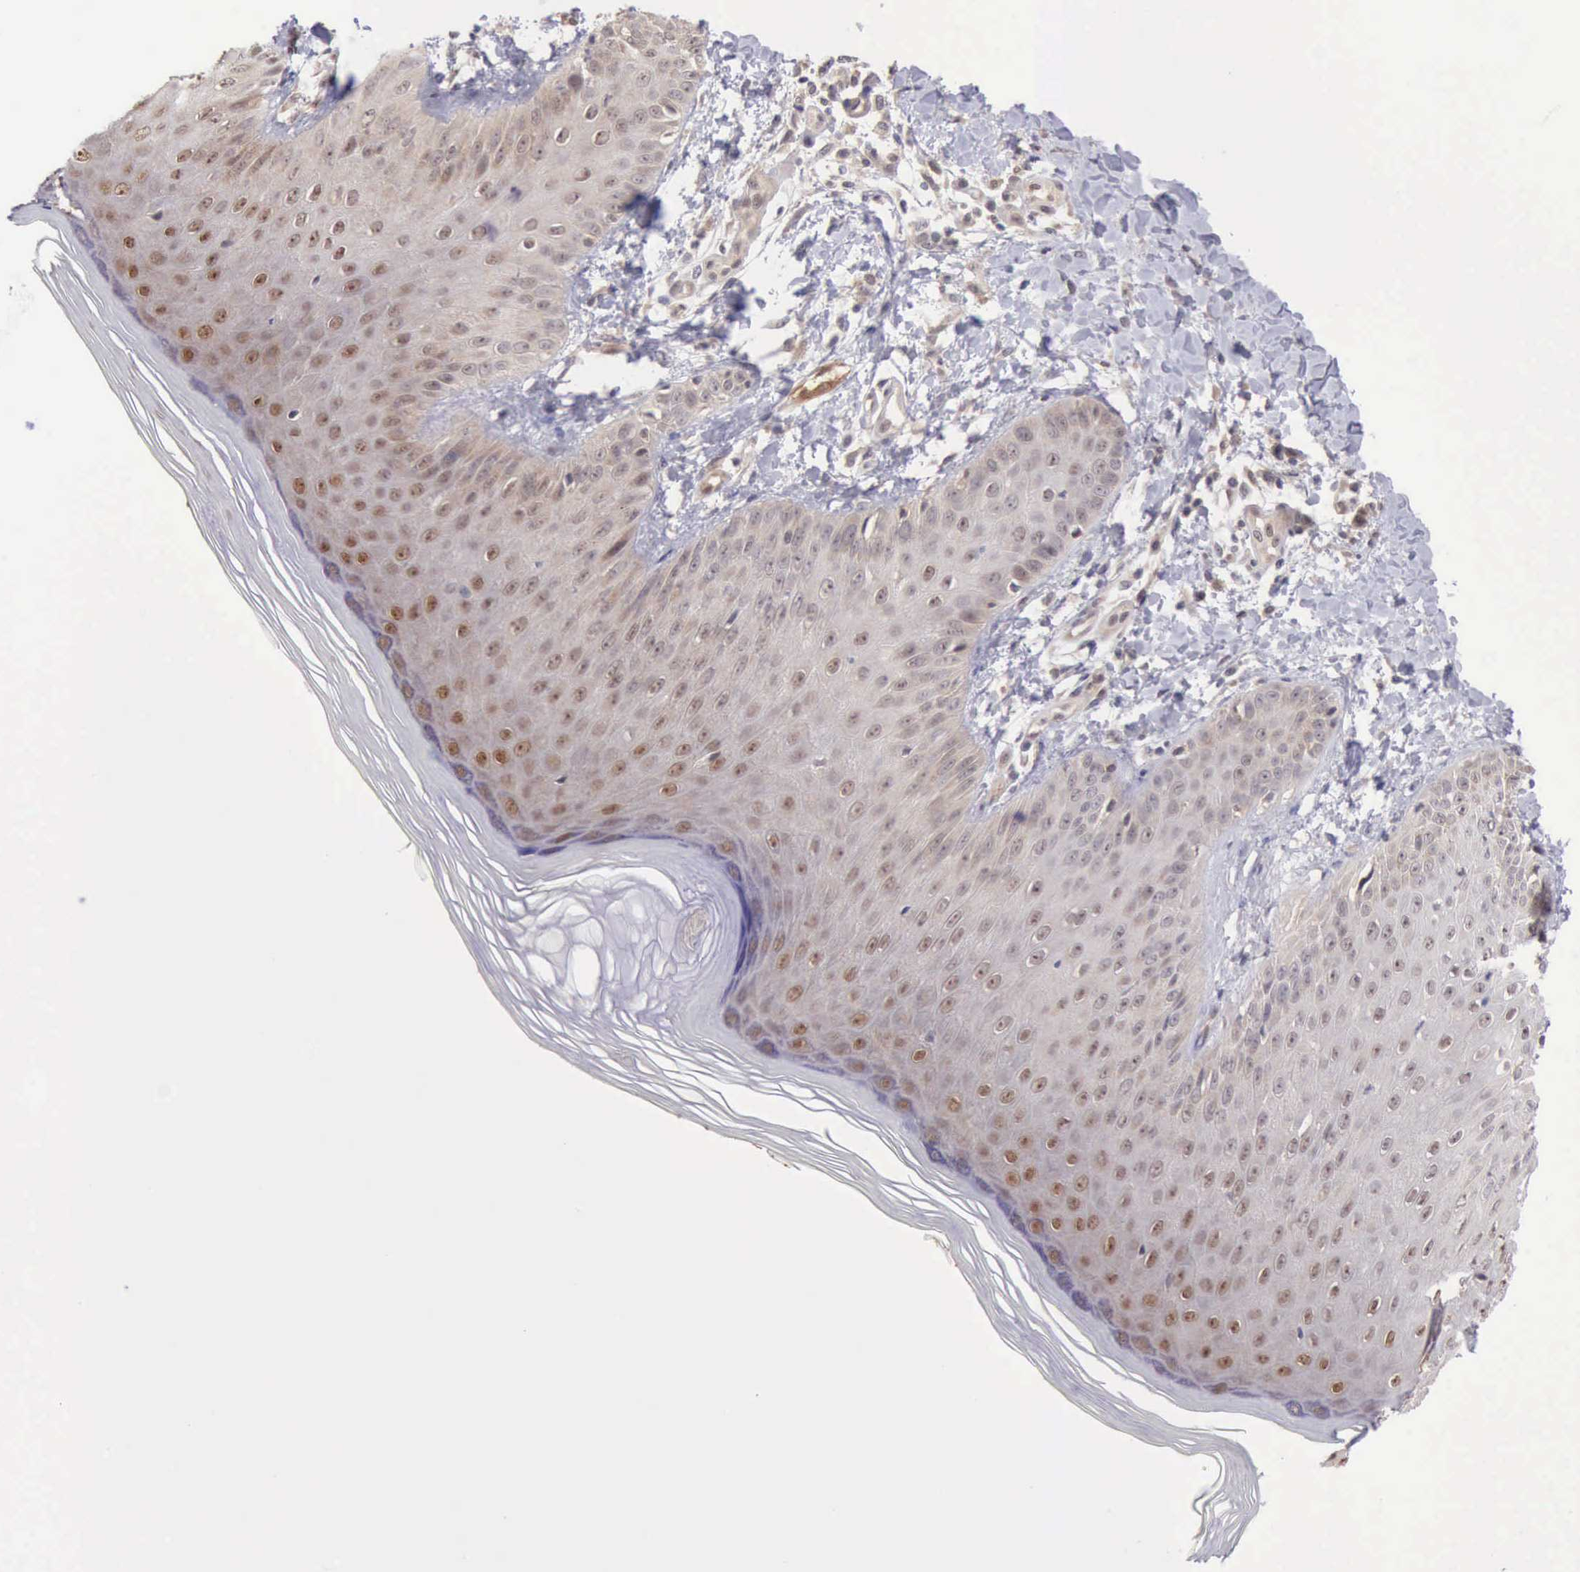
{"staining": {"intensity": "weak", "quantity": ">75%", "location": "cytoplasmic/membranous,nuclear"}, "tissue": "skin", "cell_type": "Epidermal cells", "image_type": "normal", "snomed": [{"axis": "morphology", "description": "Normal tissue, NOS"}, {"axis": "morphology", "description": "Inflammation, NOS"}, {"axis": "topography", "description": "Soft tissue"}, {"axis": "topography", "description": "Anal"}], "caption": "Immunohistochemical staining of normal skin shows >75% levels of weak cytoplasmic/membranous,nuclear protein expression in about >75% of epidermal cells.", "gene": "DNAJB7", "patient": {"sex": "female", "age": 15}}